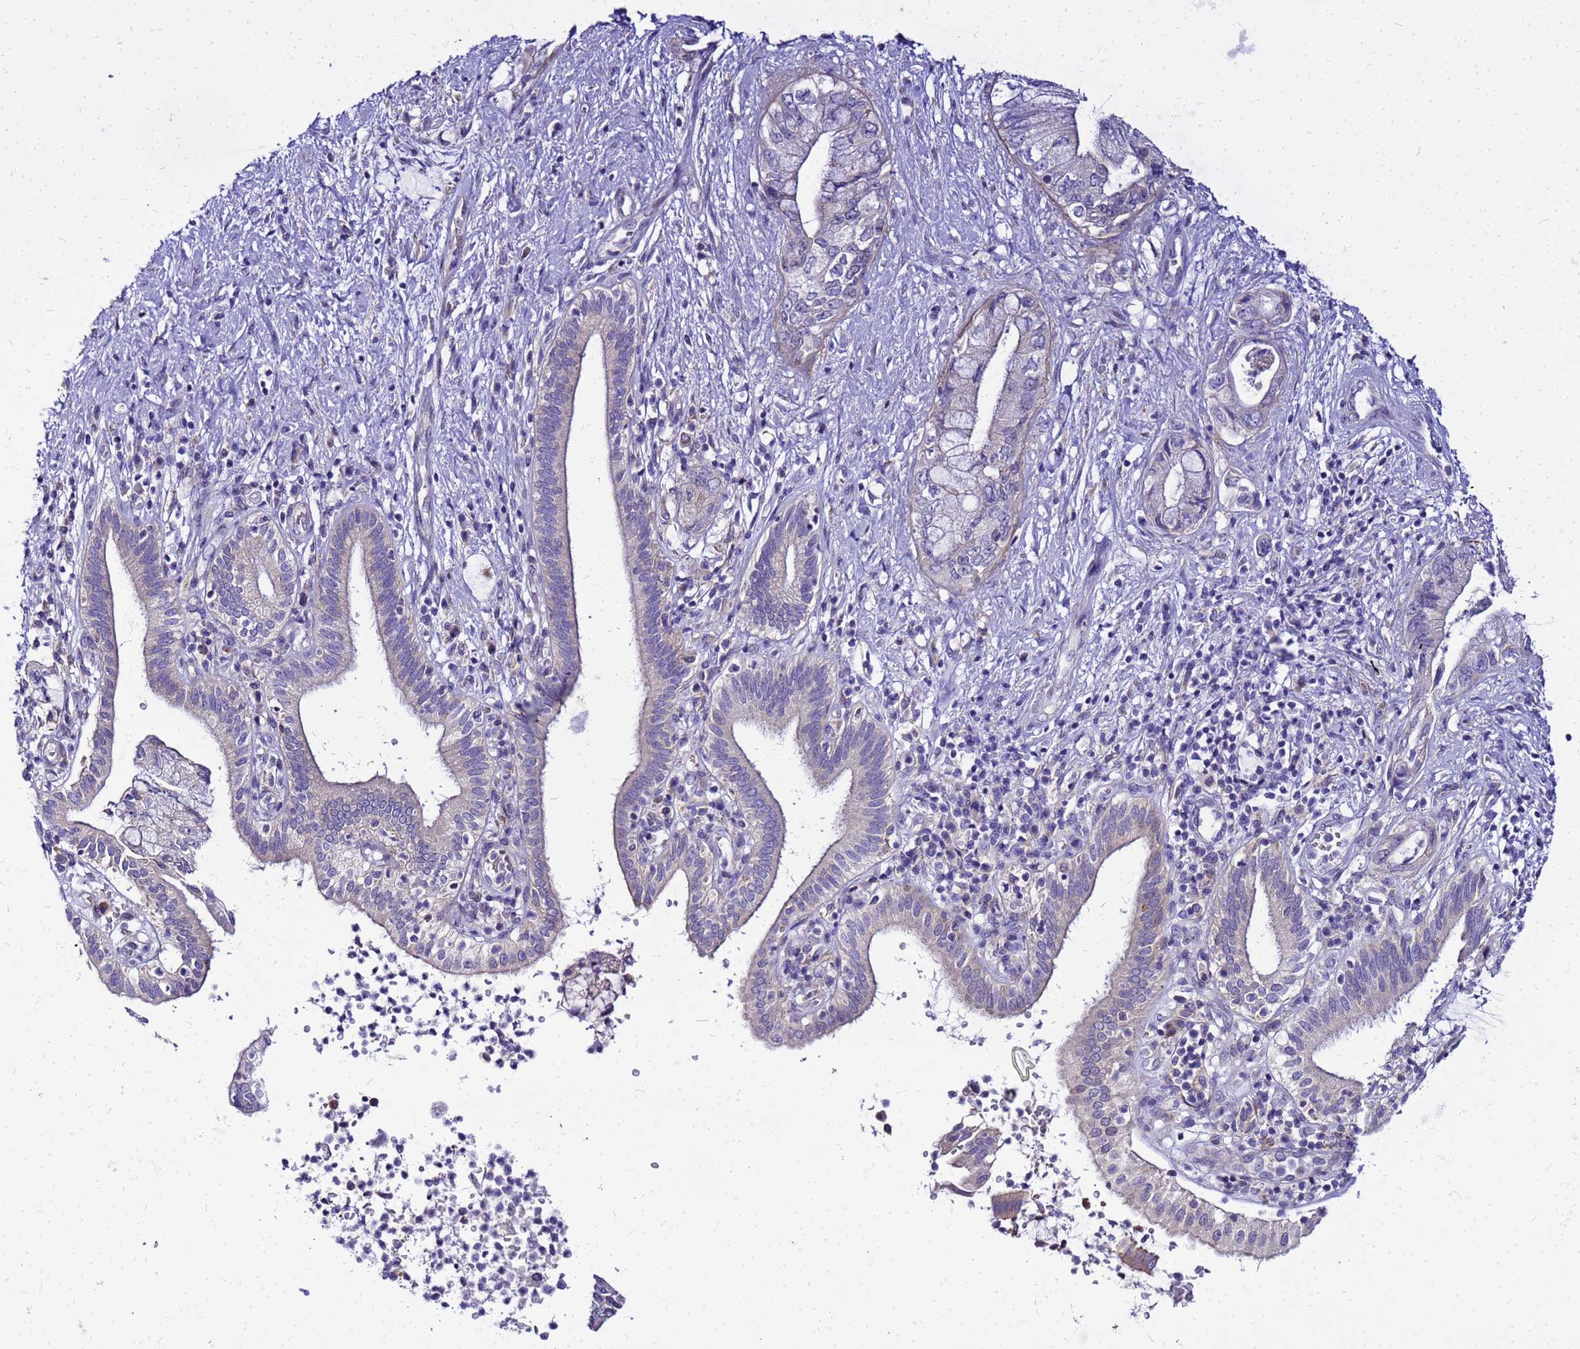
{"staining": {"intensity": "negative", "quantity": "none", "location": "none"}, "tissue": "pancreatic cancer", "cell_type": "Tumor cells", "image_type": "cancer", "snomed": [{"axis": "morphology", "description": "Adenocarcinoma, NOS"}, {"axis": "topography", "description": "Pancreas"}], "caption": "Human pancreatic cancer (adenocarcinoma) stained for a protein using immunohistochemistry (IHC) demonstrates no expression in tumor cells.", "gene": "HERC5", "patient": {"sex": "female", "age": 73}}